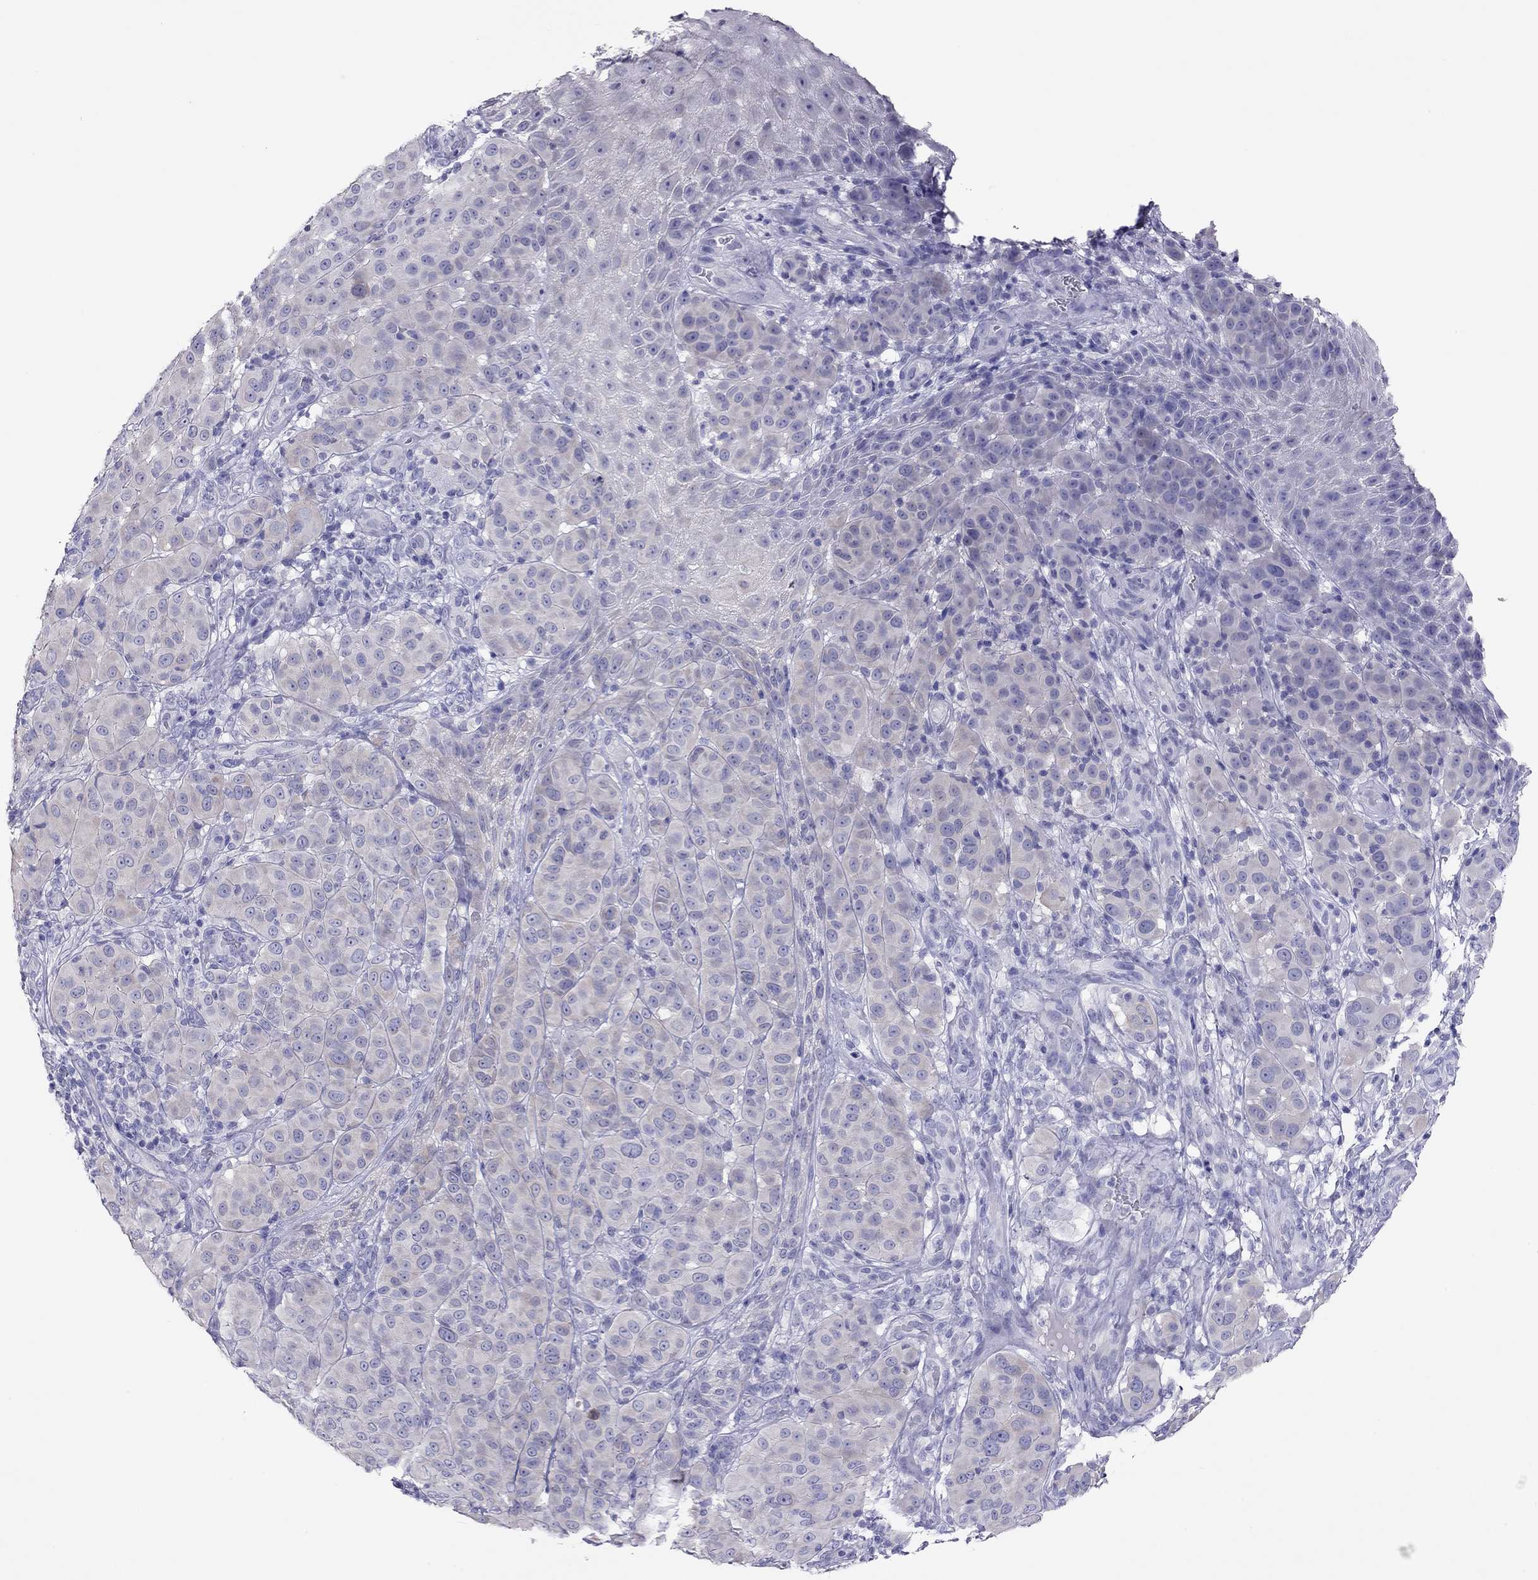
{"staining": {"intensity": "negative", "quantity": "none", "location": "none"}, "tissue": "melanoma", "cell_type": "Tumor cells", "image_type": "cancer", "snomed": [{"axis": "morphology", "description": "Malignant melanoma, NOS"}, {"axis": "topography", "description": "Skin"}], "caption": "This photomicrograph is of malignant melanoma stained with immunohistochemistry (IHC) to label a protein in brown with the nuclei are counter-stained blue. There is no expression in tumor cells. (DAB IHC with hematoxylin counter stain).", "gene": "CAPNS2", "patient": {"sex": "female", "age": 87}}